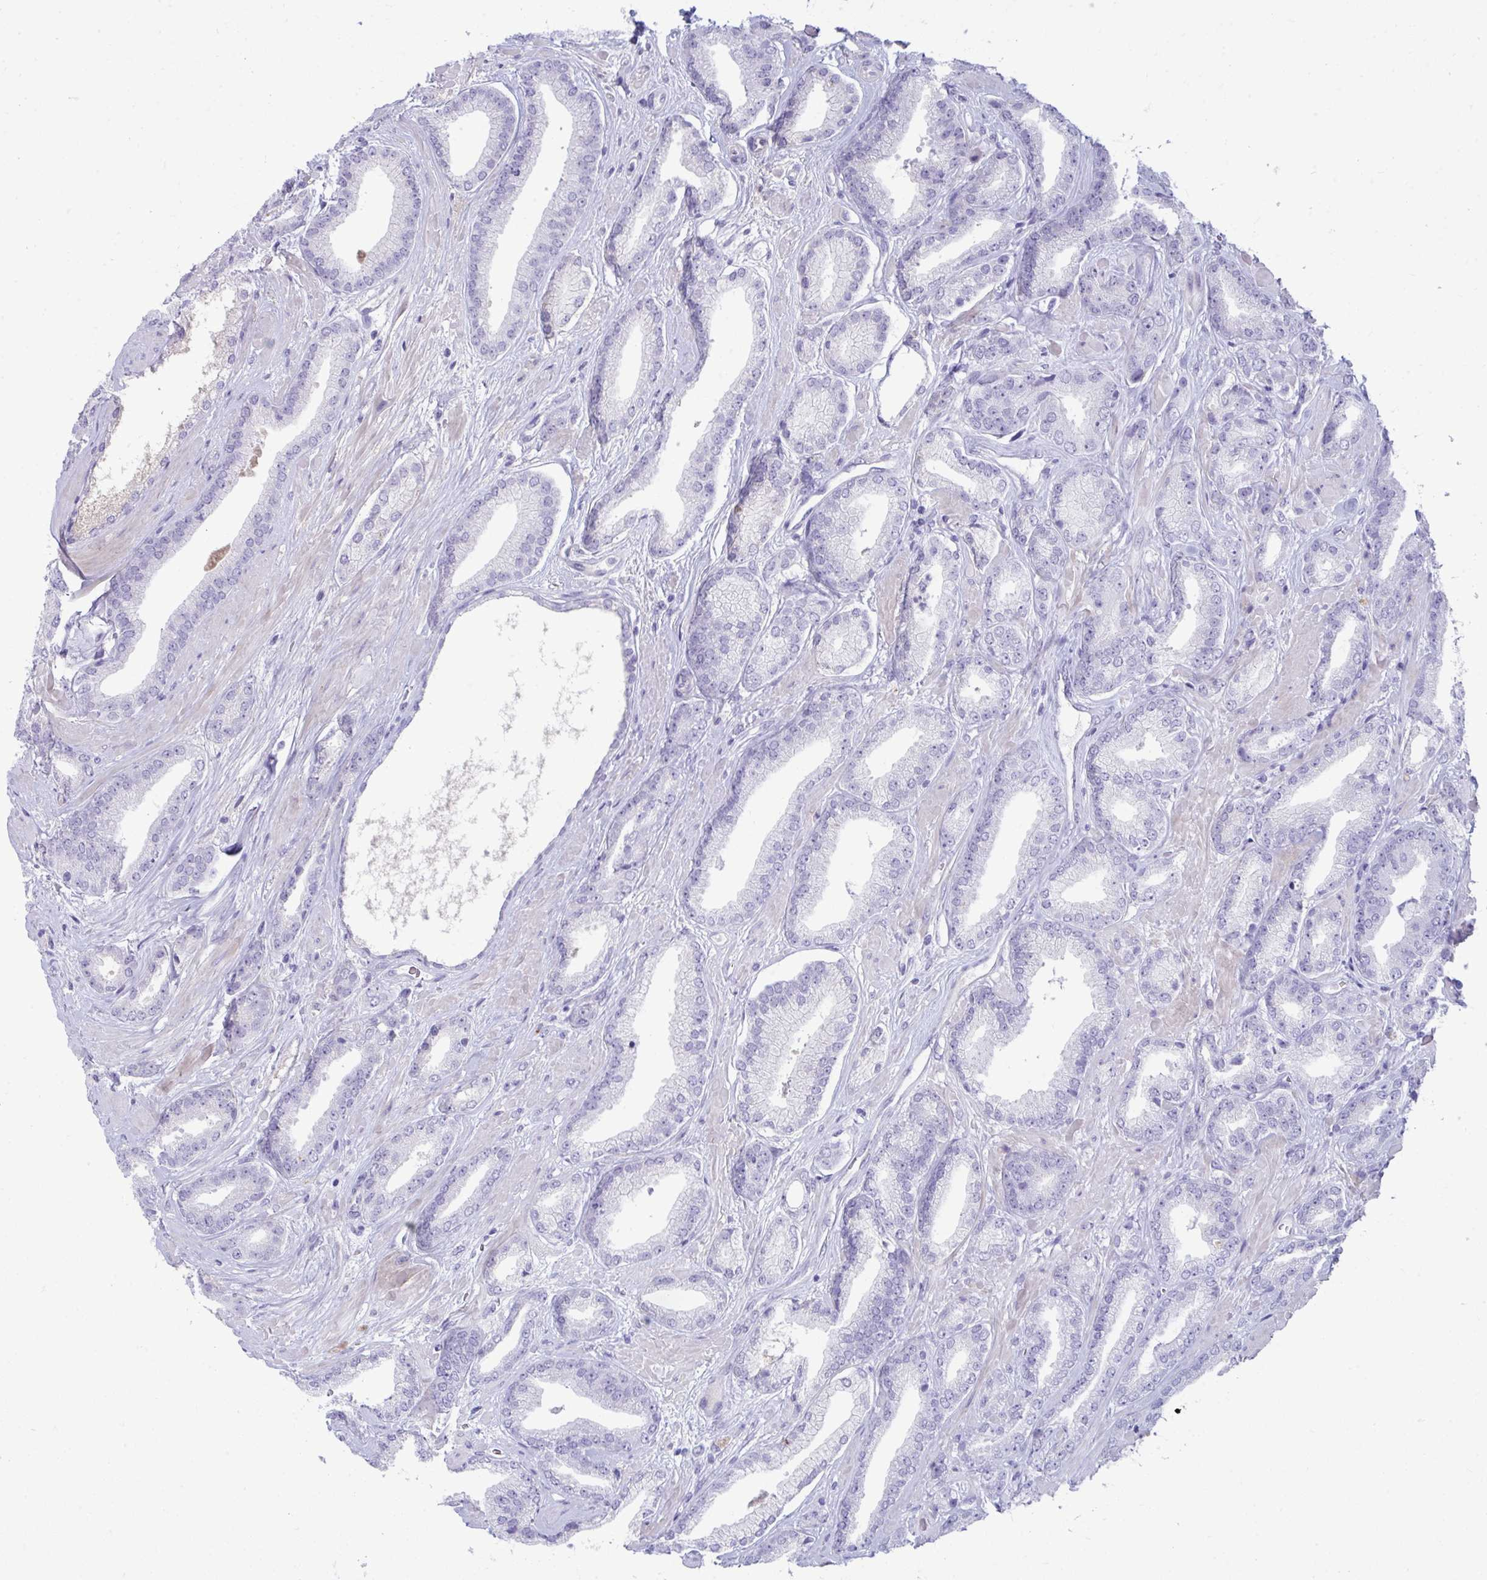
{"staining": {"intensity": "negative", "quantity": "none", "location": "none"}, "tissue": "prostate cancer", "cell_type": "Tumor cells", "image_type": "cancer", "snomed": [{"axis": "morphology", "description": "Adenocarcinoma, High grade"}, {"axis": "topography", "description": "Prostate"}], "caption": "Immunohistochemical staining of prostate high-grade adenocarcinoma shows no significant staining in tumor cells.", "gene": "PIGZ", "patient": {"sex": "male", "age": 56}}